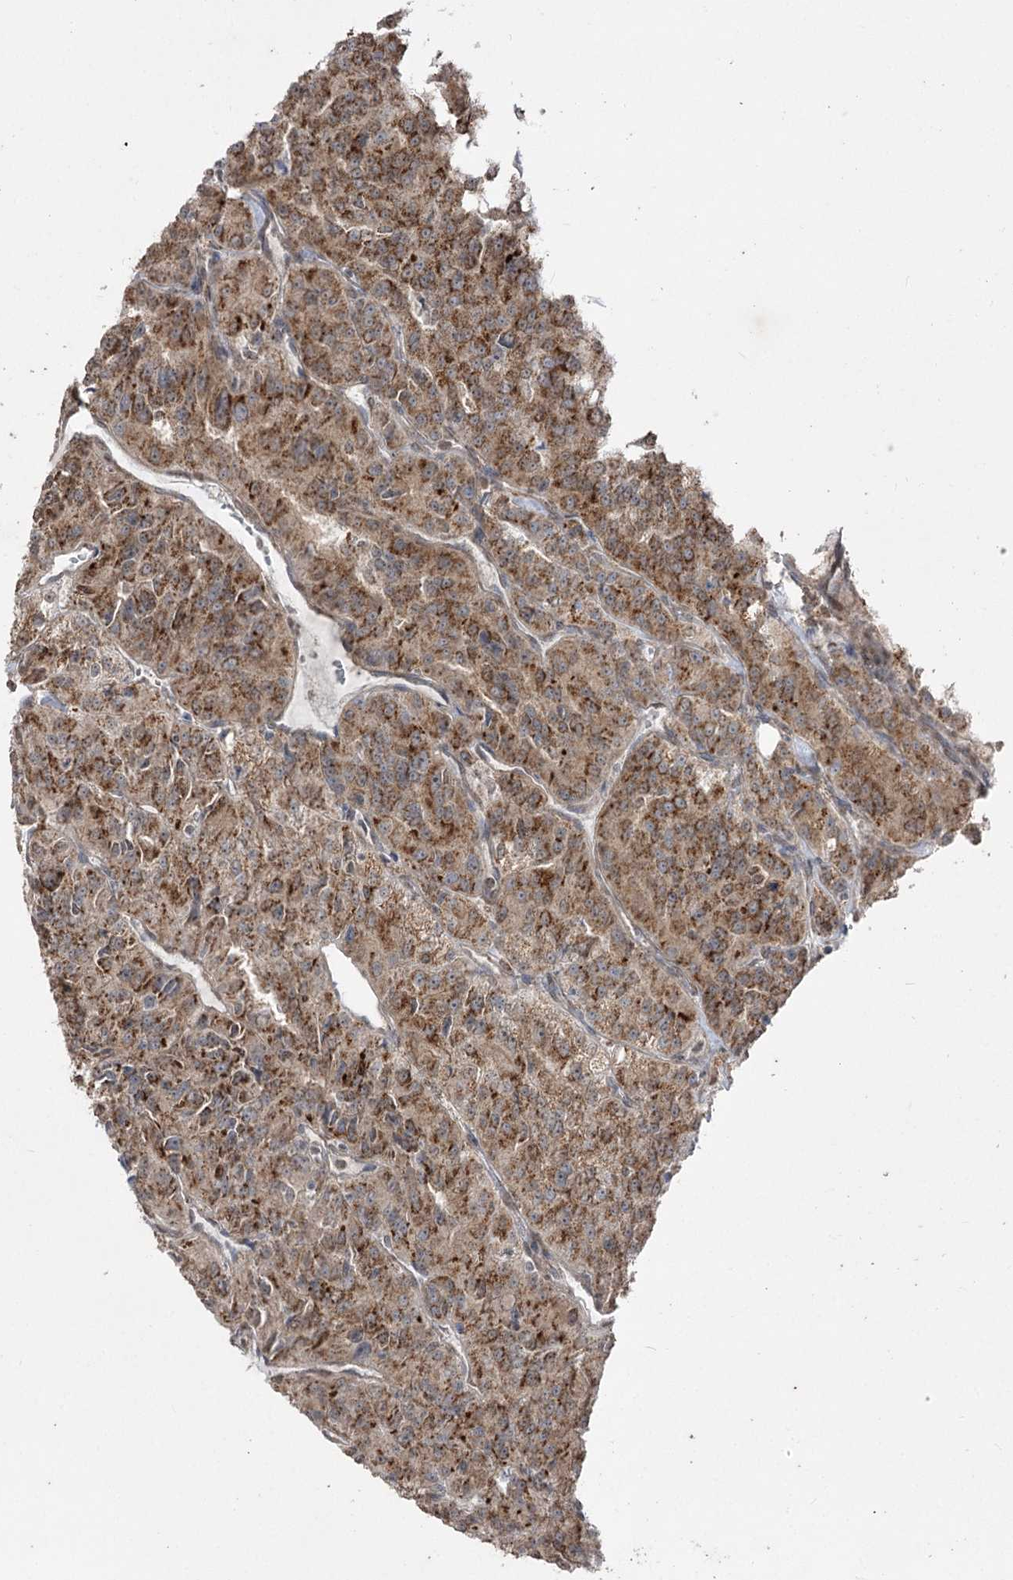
{"staining": {"intensity": "moderate", "quantity": ">75%", "location": "cytoplasmic/membranous"}, "tissue": "renal cancer", "cell_type": "Tumor cells", "image_type": "cancer", "snomed": [{"axis": "morphology", "description": "Adenocarcinoma, NOS"}, {"axis": "topography", "description": "Kidney"}], "caption": "Renal cancer (adenocarcinoma) stained for a protein (brown) exhibits moderate cytoplasmic/membranous positive positivity in about >75% of tumor cells.", "gene": "ZSCAN23", "patient": {"sex": "female", "age": 63}}